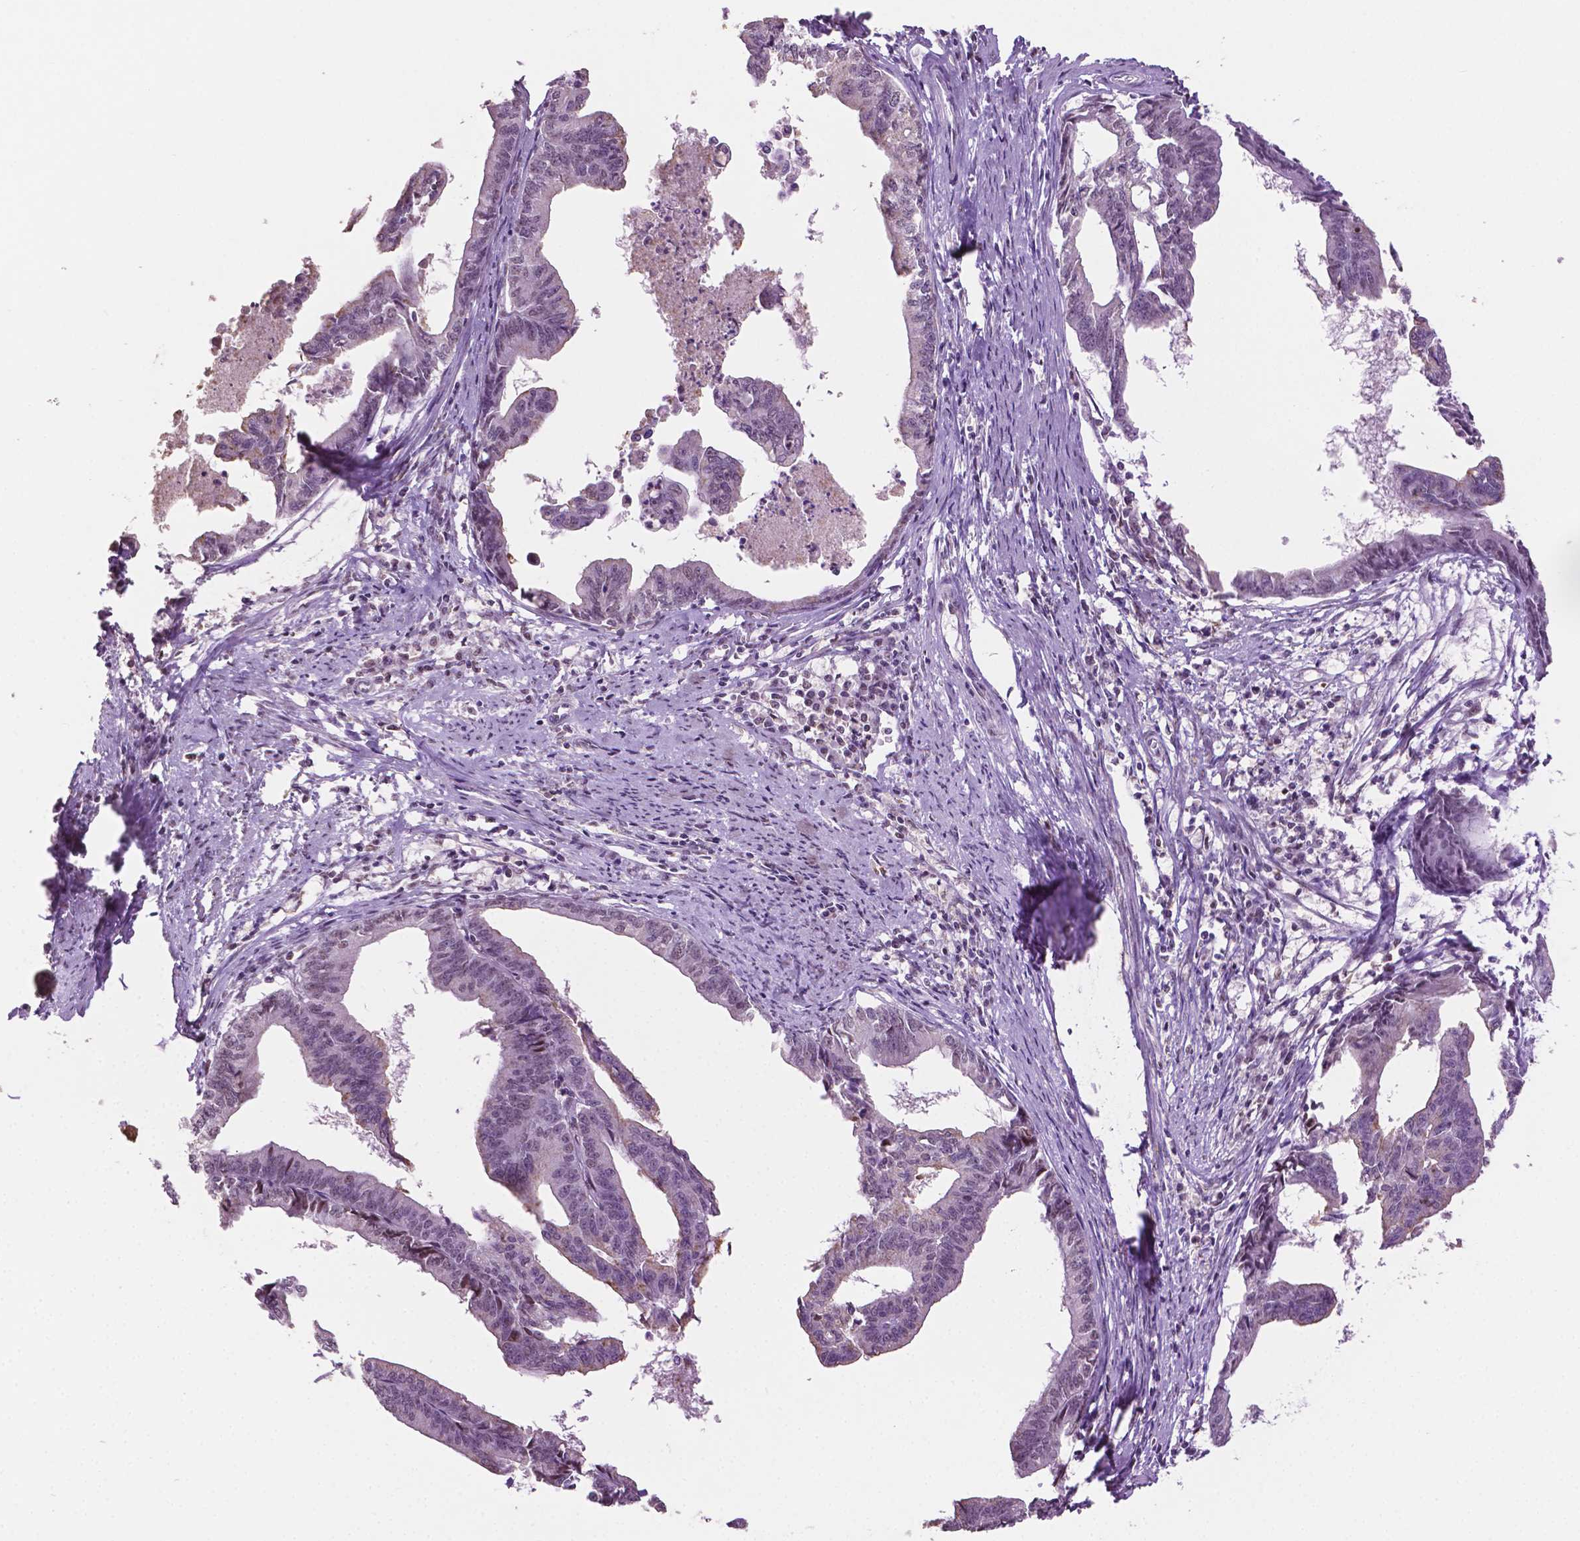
{"staining": {"intensity": "negative", "quantity": "none", "location": "none"}, "tissue": "endometrial cancer", "cell_type": "Tumor cells", "image_type": "cancer", "snomed": [{"axis": "morphology", "description": "Adenocarcinoma, NOS"}, {"axis": "topography", "description": "Endometrium"}], "caption": "DAB immunohistochemical staining of endometrial cancer demonstrates no significant positivity in tumor cells.", "gene": "PTPN6", "patient": {"sex": "female", "age": 65}}